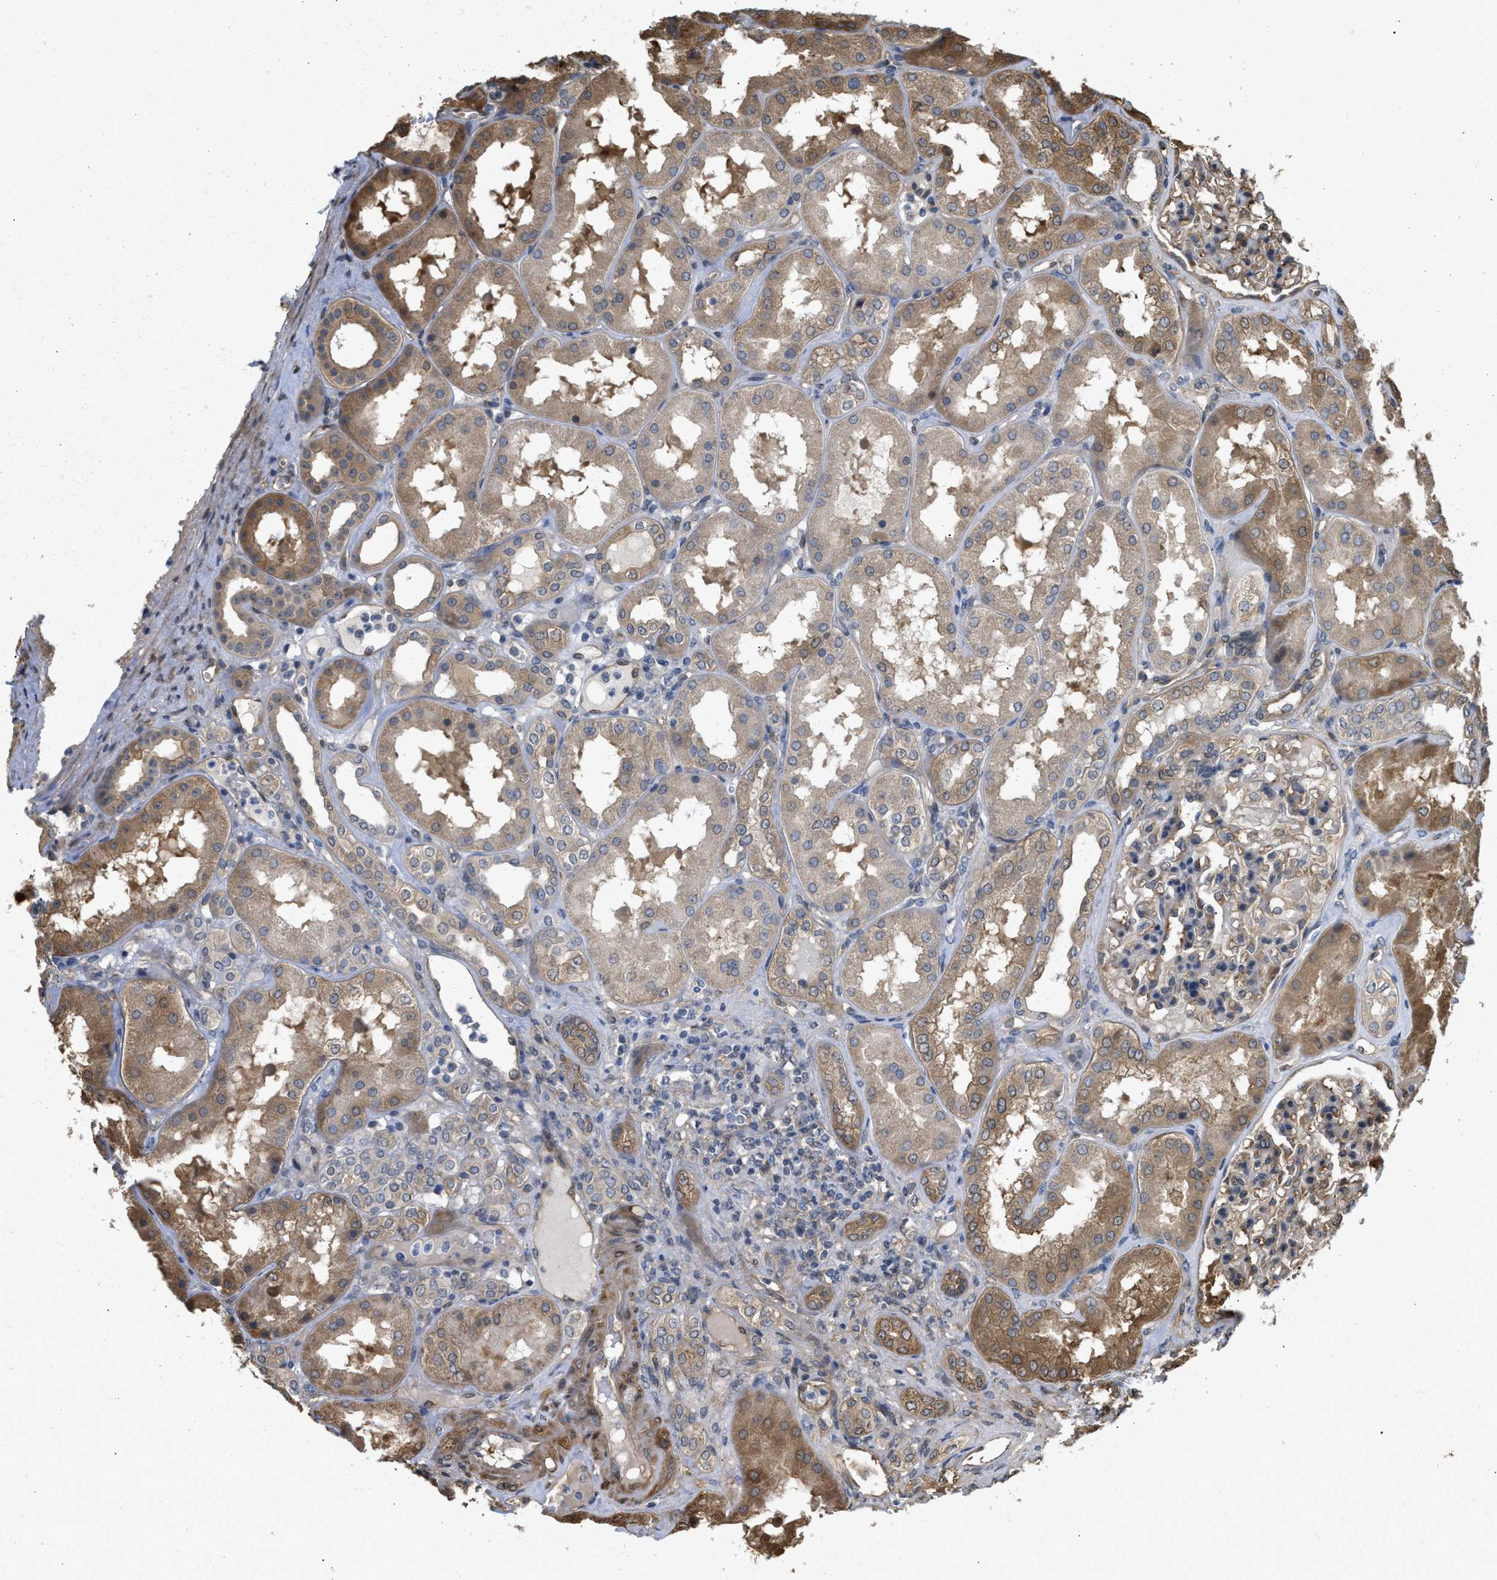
{"staining": {"intensity": "weak", "quantity": ">75%", "location": "cytoplasmic/membranous"}, "tissue": "kidney", "cell_type": "Cells in glomeruli", "image_type": "normal", "snomed": [{"axis": "morphology", "description": "Normal tissue, NOS"}, {"axis": "topography", "description": "Kidney"}], "caption": "Cells in glomeruli show weak cytoplasmic/membranous positivity in approximately >75% of cells in unremarkable kidney. The staining is performed using DAB brown chromogen to label protein expression. The nuclei are counter-stained blue using hematoxylin.", "gene": "BAG3", "patient": {"sex": "female", "age": 56}}